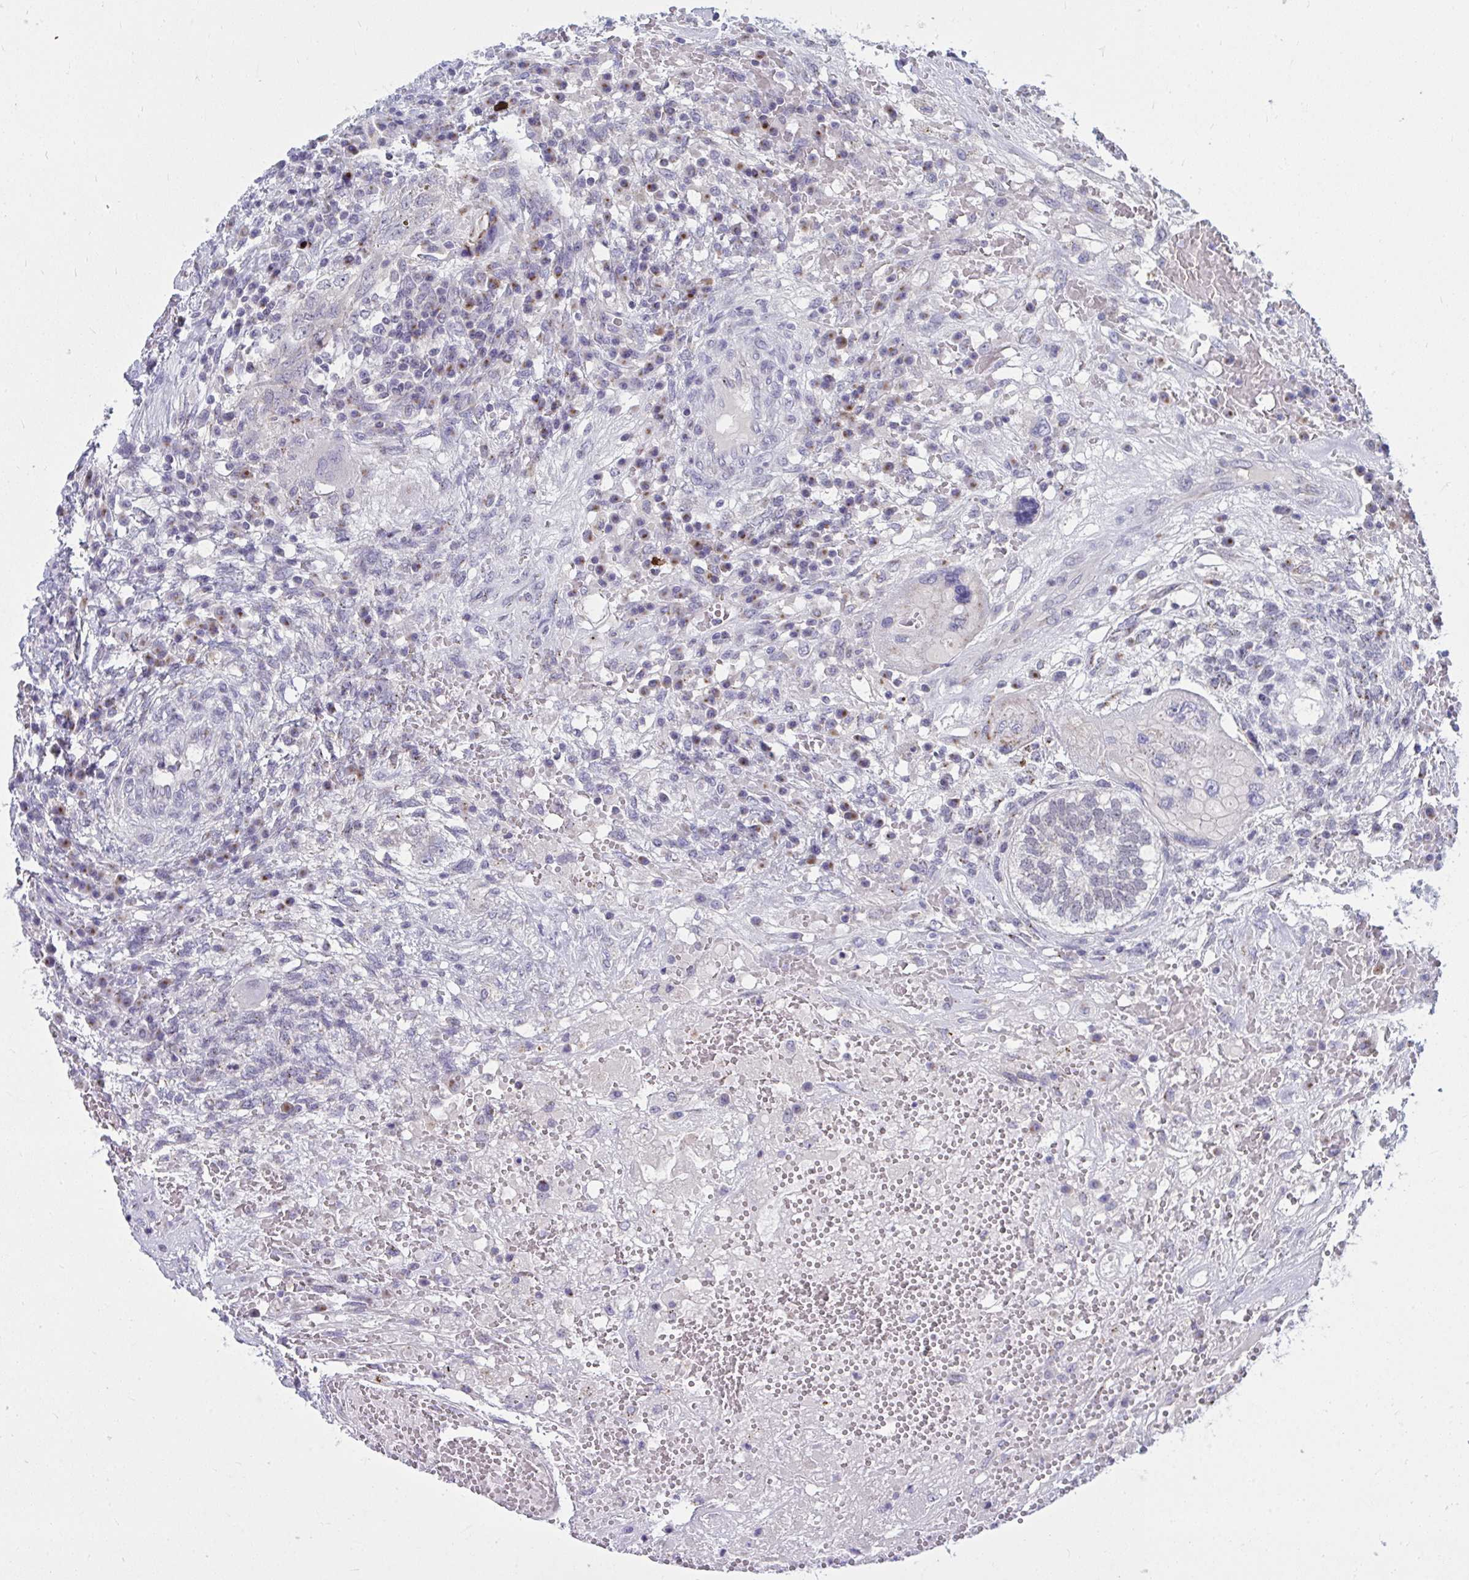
{"staining": {"intensity": "moderate", "quantity": "<25%", "location": "cytoplasmic/membranous"}, "tissue": "testis cancer", "cell_type": "Tumor cells", "image_type": "cancer", "snomed": [{"axis": "morphology", "description": "Carcinoma, Embryonal, NOS"}, {"axis": "topography", "description": "Testis"}], "caption": "An immunohistochemistry (IHC) image of neoplastic tissue is shown. Protein staining in brown labels moderate cytoplasmic/membranous positivity in testis cancer (embryonal carcinoma) within tumor cells.", "gene": "DTX4", "patient": {"sex": "male", "age": 26}}